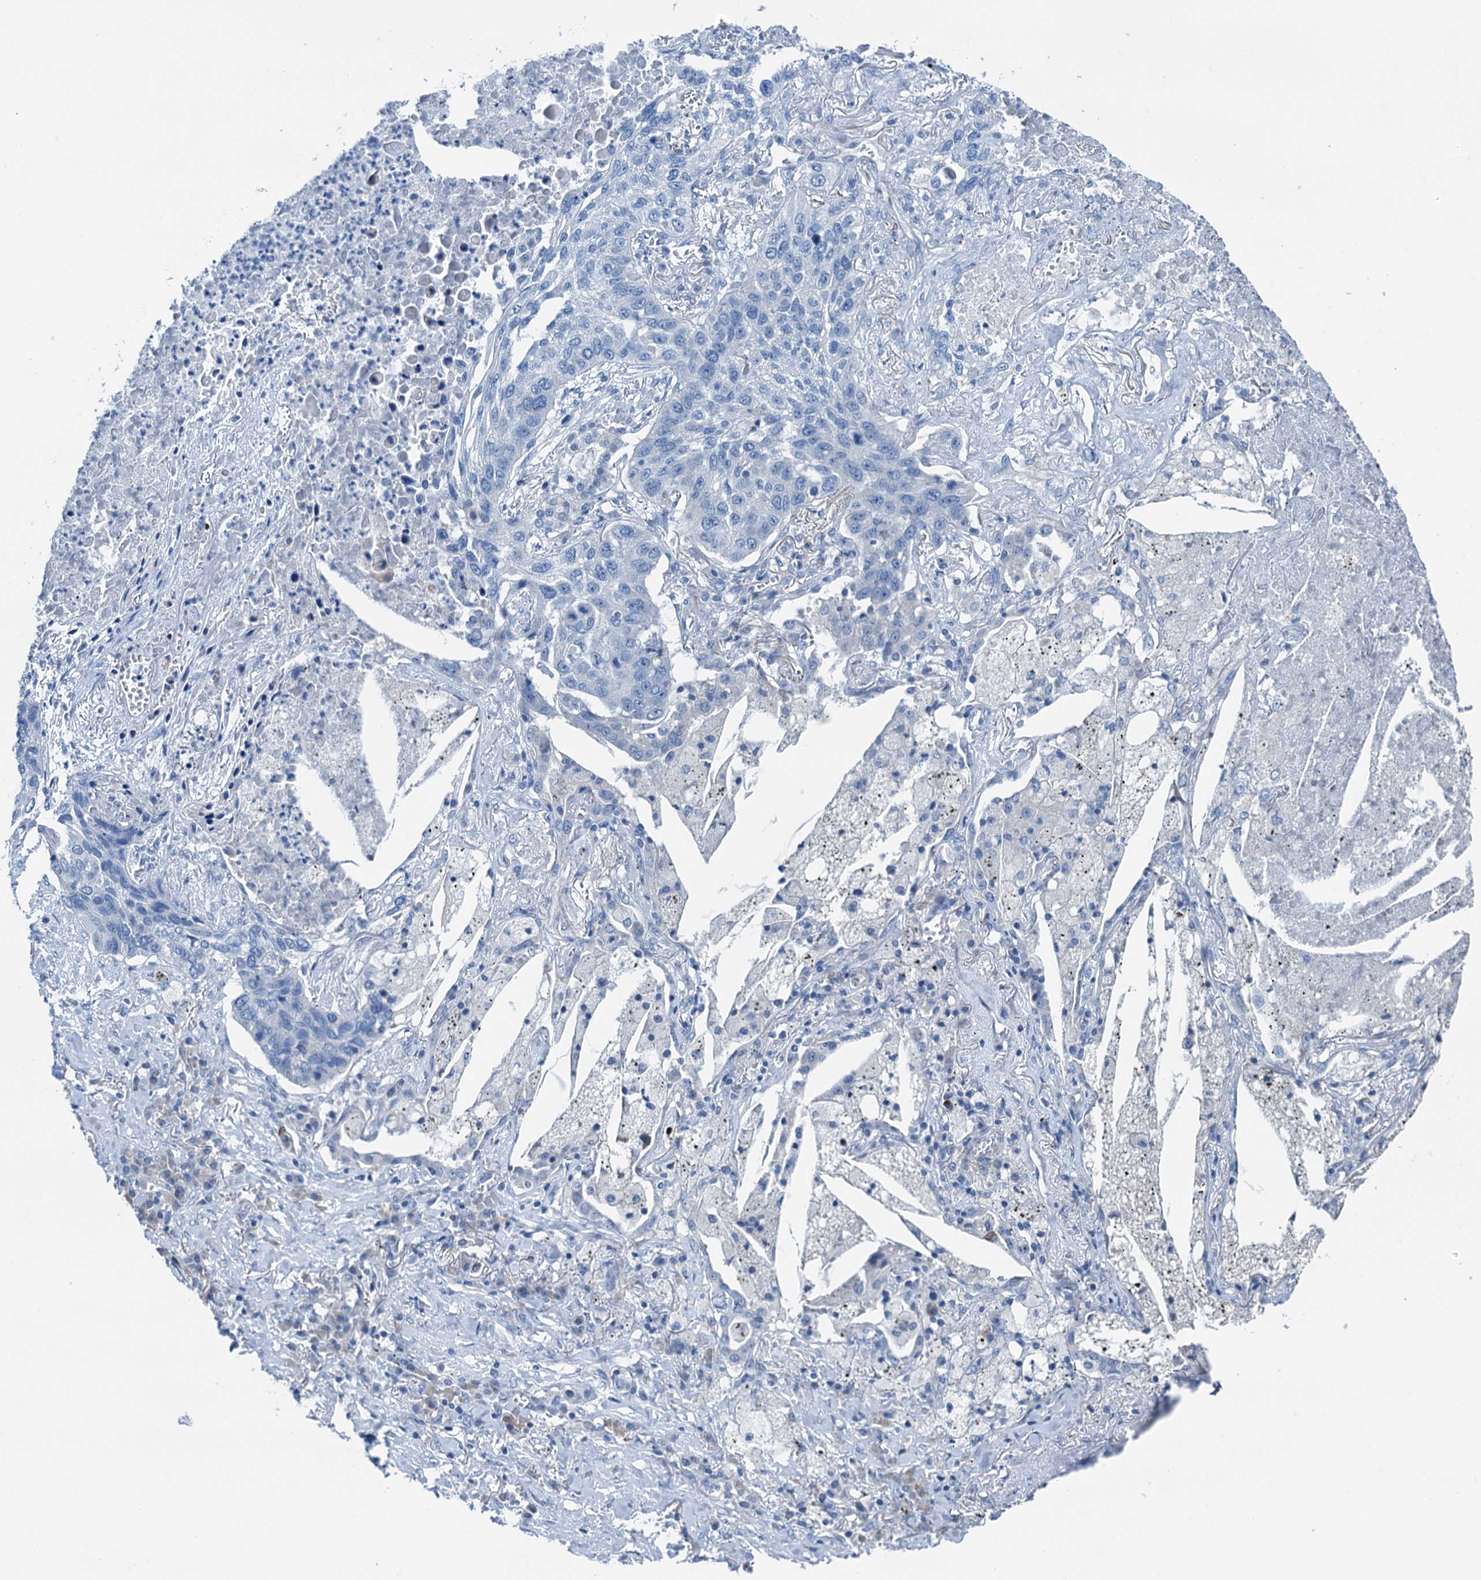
{"staining": {"intensity": "negative", "quantity": "none", "location": "none"}, "tissue": "lung cancer", "cell_type": "Tumor cells", "image_type": "cancer", "snomed": [{"axis": "morphology", "description": "Squamous cell carcinoma, NOS"}, {"axis": "topography", "description": "Lung"}], "caption": "Image shows no protein staining in tumor cells of lung cancer tissue.", "gene": "ELAC1", "patient": {"sex": "female", "age": 63}}